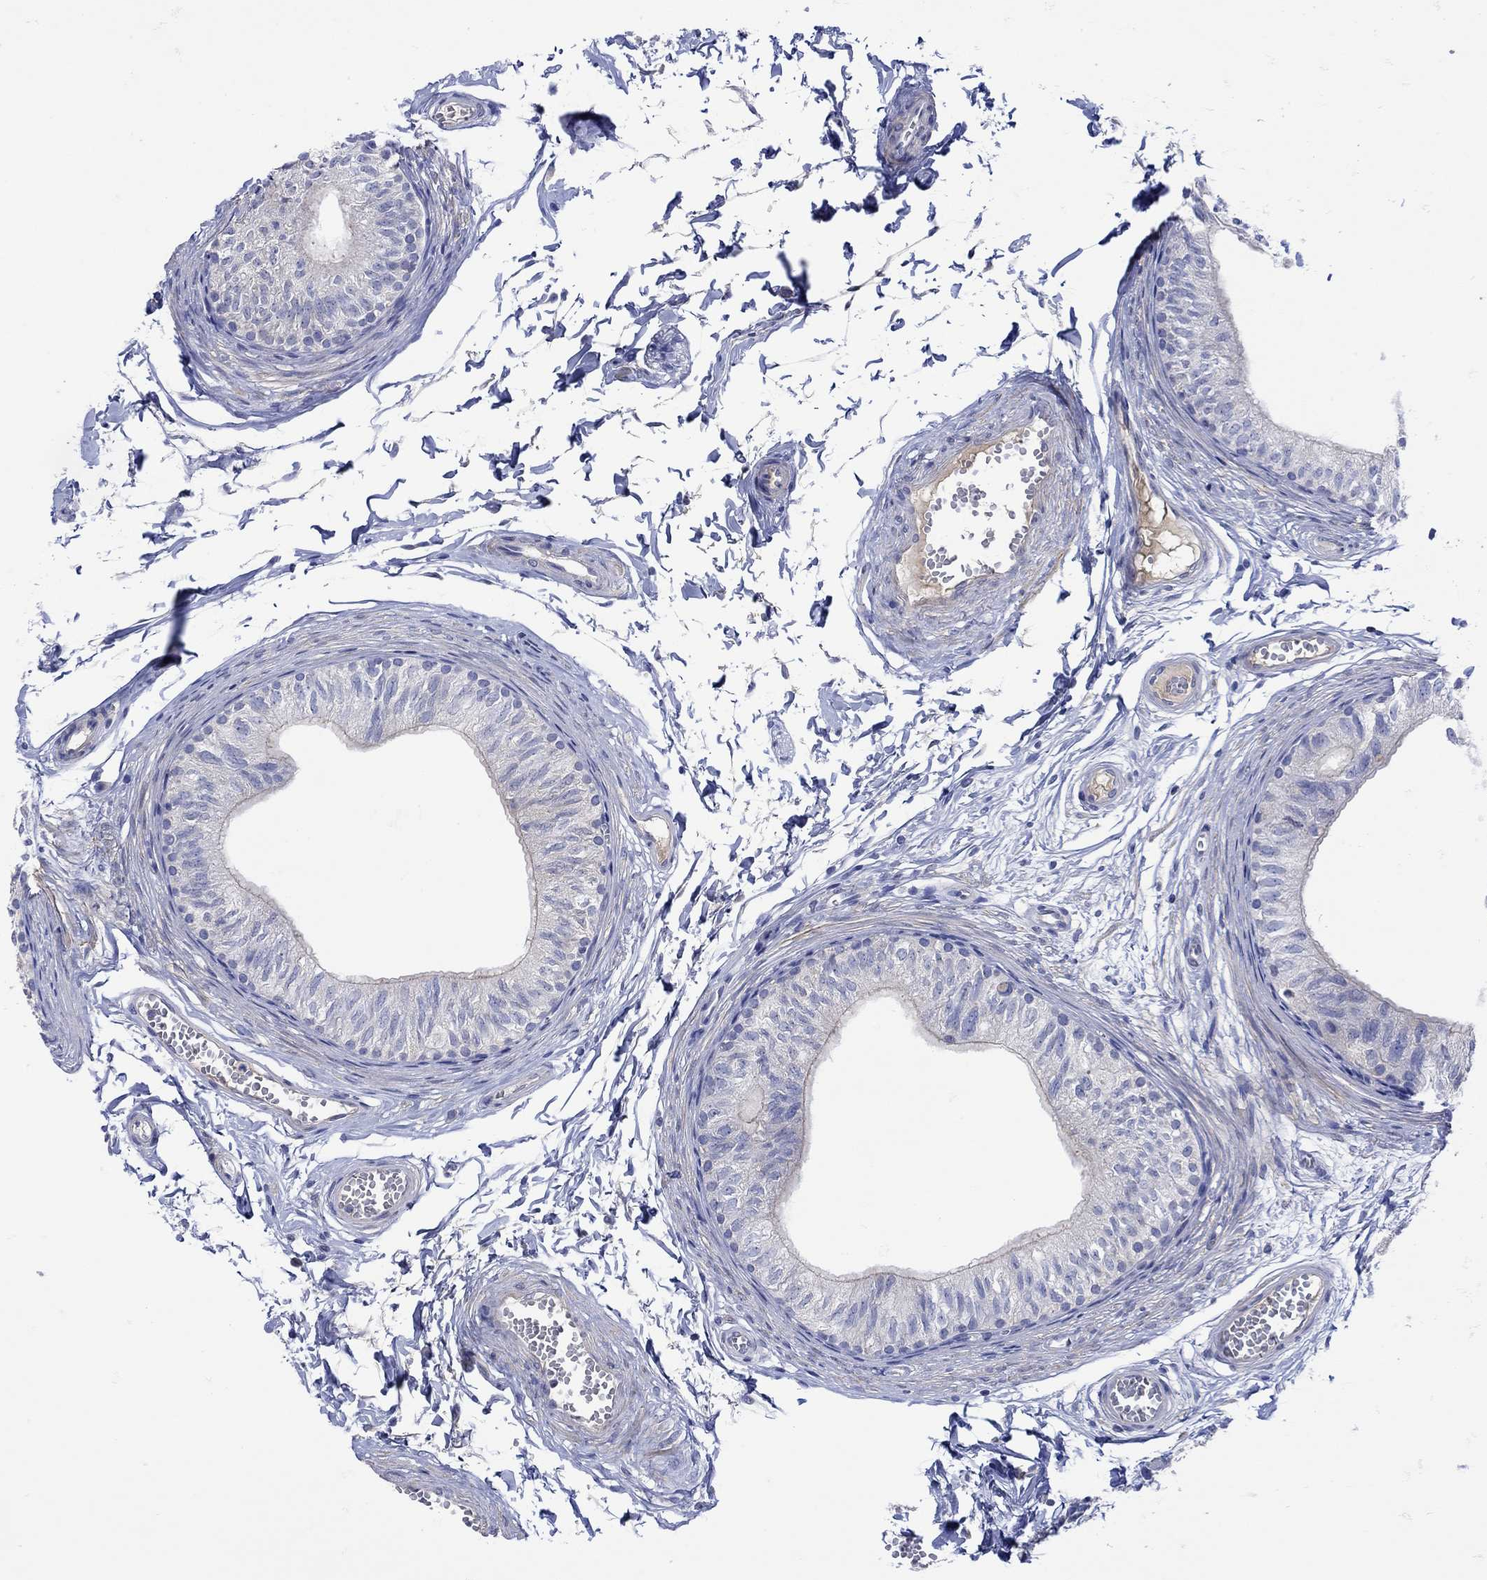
{"staining": {"intensity": "negative", "quantity": "none", "location": "none"}, "tissue": "epididymis", "cell_type": "Glandular cells", "image_type": "normal", "snomed": [{"axis": "morphology", "description": "Normal tissue, NOS"}, {"axis": "topography", "description": "Epididymis"}], "caption": "Protein analysis of unremarkable epididymis shows no significant positivity in glandular cells.", "gene": "MSI1", "patient": {"sex": "male", "age": 22}}